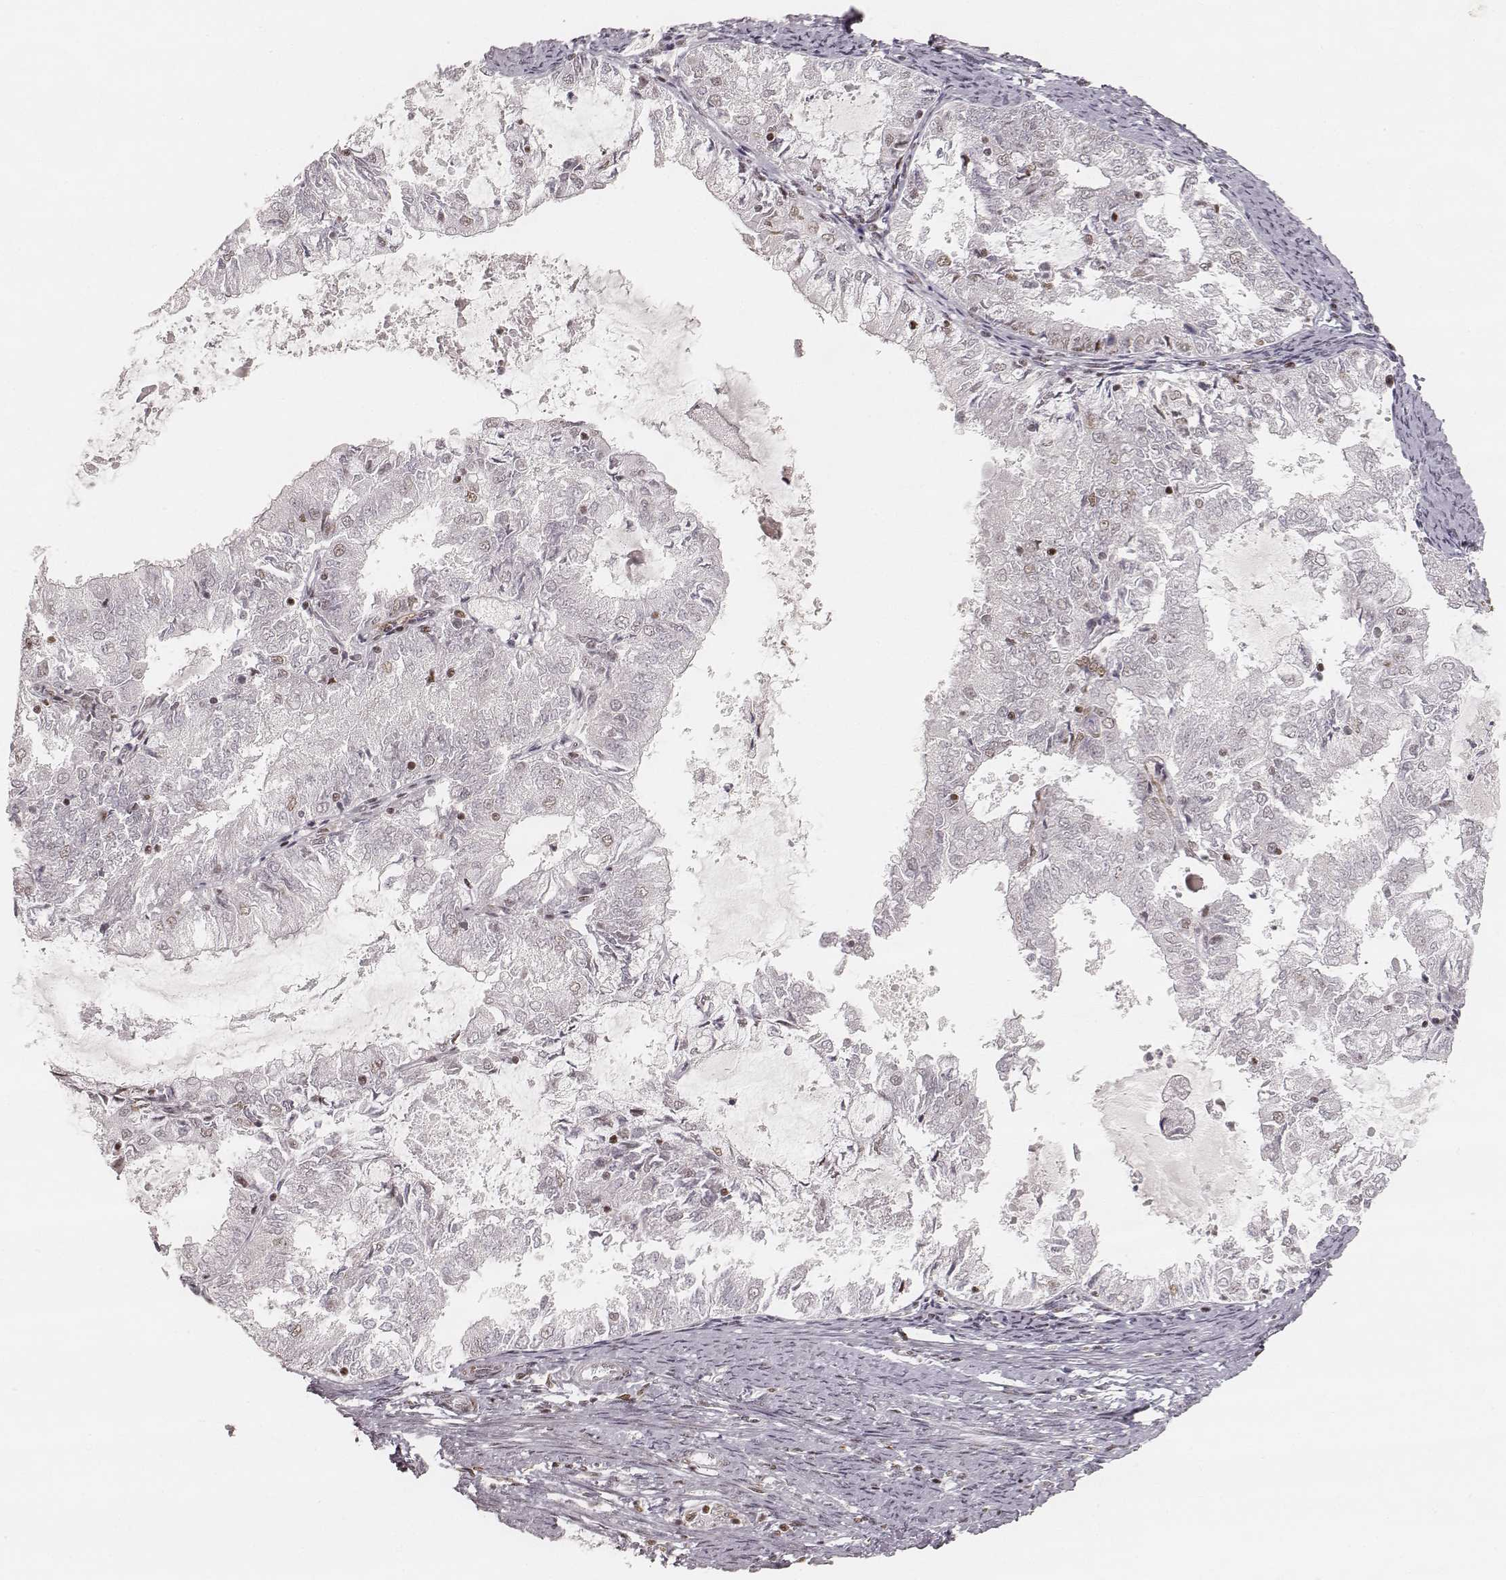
{"staining": {"intensity": "negative", "quantity": "none", "location": "none"}, "tissue": "endometrial cancer", "cell_type": "Tumor cells", "image_type": "cancer", "snomed": [{"axis": "morphology", "description": "Adenocarcinoma, NOS"}, {"axis": "topography", "description": "Endometrium"}], "caption": "Immunohistochemistry photomicrograph of neoplastic tissue: endometrial cancer stained with DAB (3,3'-diaminobenzidine) exhibits no significant protein expression in tumor cells.", "gene": "HNRNPC", "patient": {"sex": "female", "age": 57}}